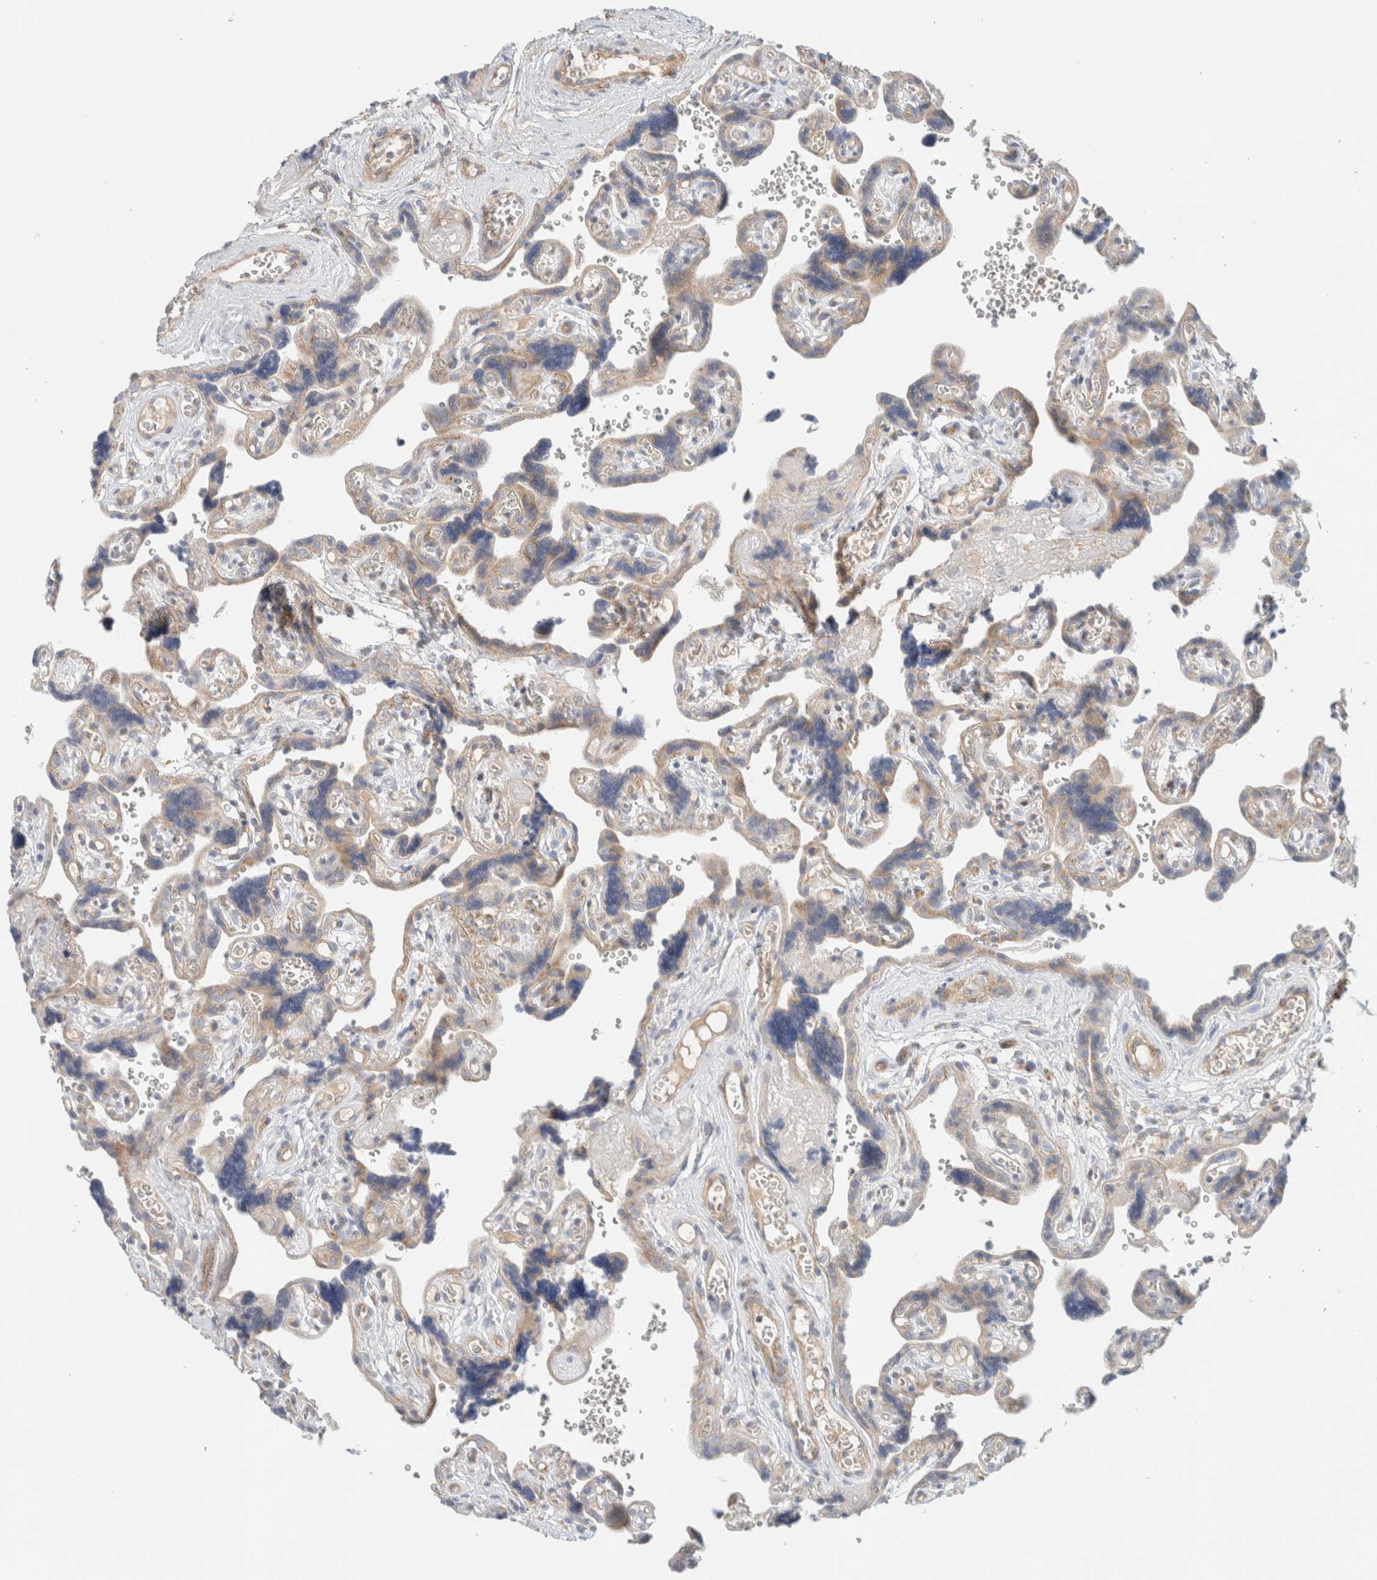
{"staining": {"intensity": "weak", "quantity": ">75%", "location": "cytoplasmic/membranous"}, "tissue": "placenta", "cell_type": "Trophoblastic cells", "image_type": "normal", "snomed": [{"axis": "morphology", "description": "Normal tissue, NOS"}, {"axis": "topography", "description": "Placenta"}], "caption": "Immunohistochemistry (IHC) staining of unremarkable placenta, which demonstrates low levels of weak cytoplasmic/membranous staining in about >75% of trophoblastic cells indicating weak cytoplasmic/membranous protein positivity. The staining was performed using DAB (3,3'-diaminobenzidine) (brown) for protein detection and nuclei were counterstained in hematoxylin (blue).", "gene": "MRM3", "patient": {"sex": "female", "age": 30}}